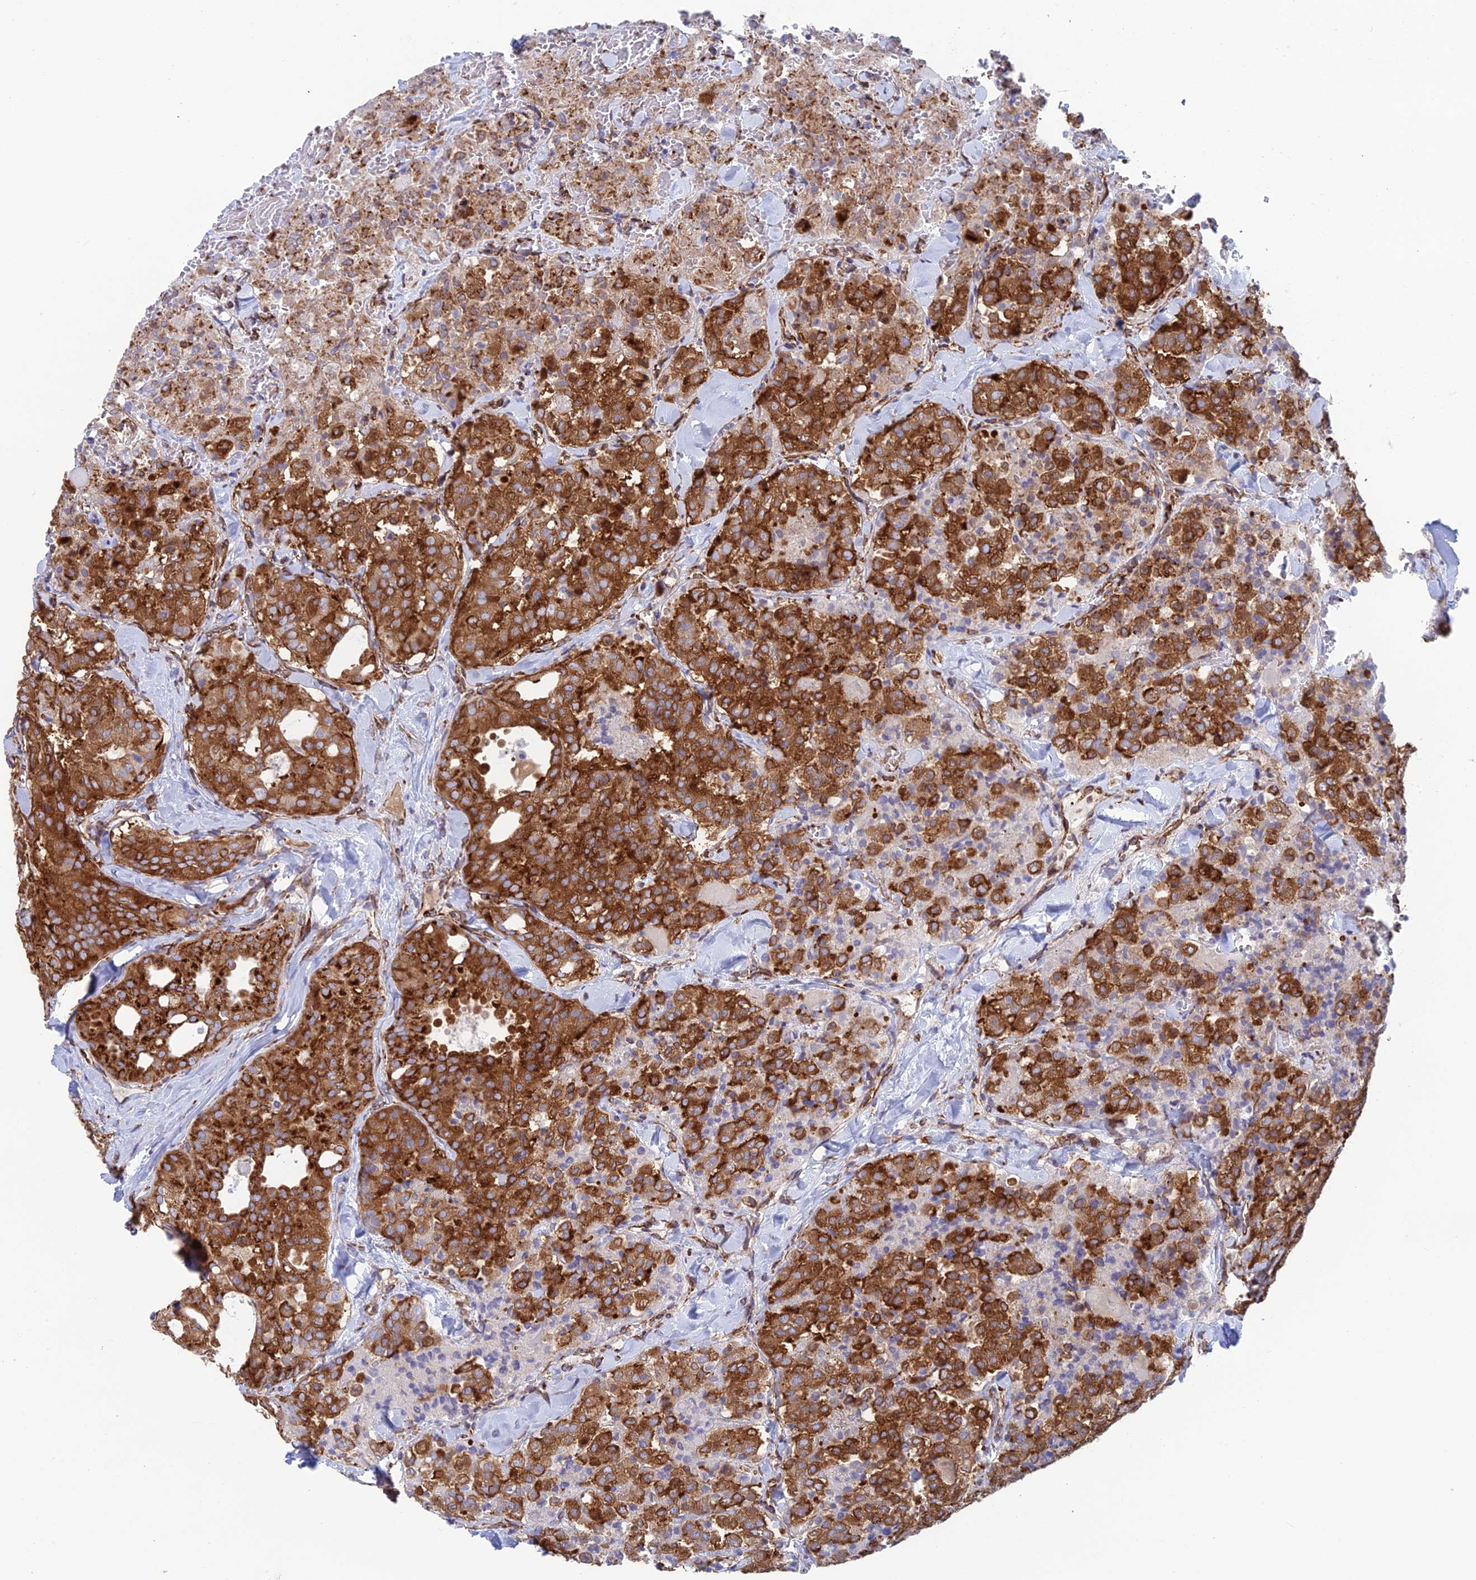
{"staining": {"intensity": "strong", "quantity": ">75%", "location": "cytoplasmic/membranous"}, "tissue": "thyroid cancer", "cell_type": "Tumor cells", "image_type": "cancer", "snomed": [{"axis": "morphology", "description": "Follicular adenoma carcinoma, NOS"}, {"axis": "topography", "description": "Thyroid gland"}], "caption": "Strong cytoplasmic/membranous protein expression is identified in about >75% of tumor cells in thyroid cancer.", "gene": "CCDC69", "patient": {"sex": "male", "age": 75}}